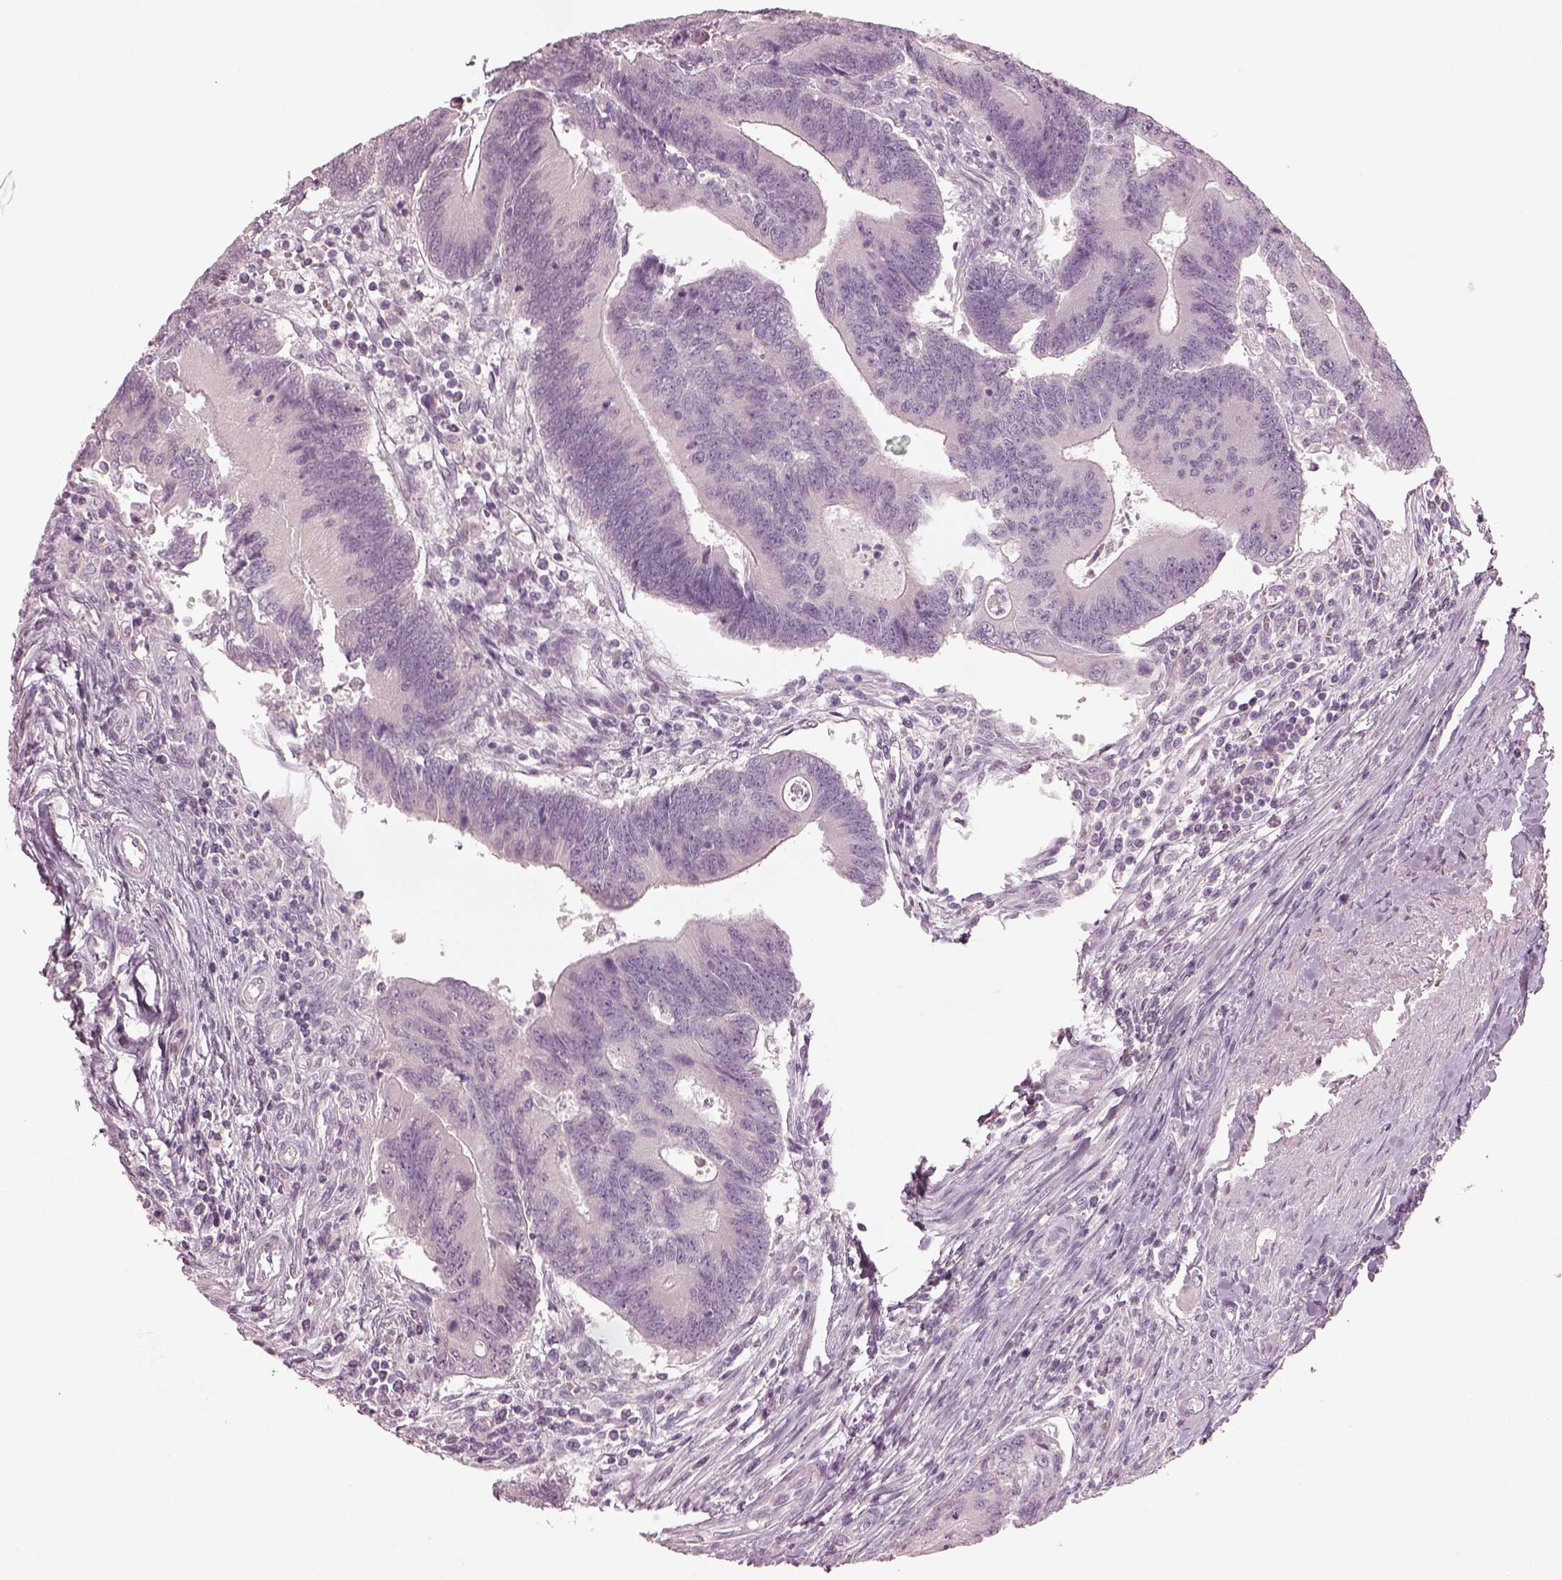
{"staining": {"intensity": "negative", "quantity": "none", "location": "none"}, "tissue": "colorectal cancer", "cell_type": "Tumor cells", "image_type": "cancer", "snomed": [{"axis": "morphology", "description": "Adenocarcinoma, NOS"}, {"axis": "topography", "description": "Colon"}], "caption": "Image shows no protein expression in tumor cells of colorectal adenocarcinoma tissue.", "gene": "SPATA6L", "patient": {"sex": "female", "age": 67}}